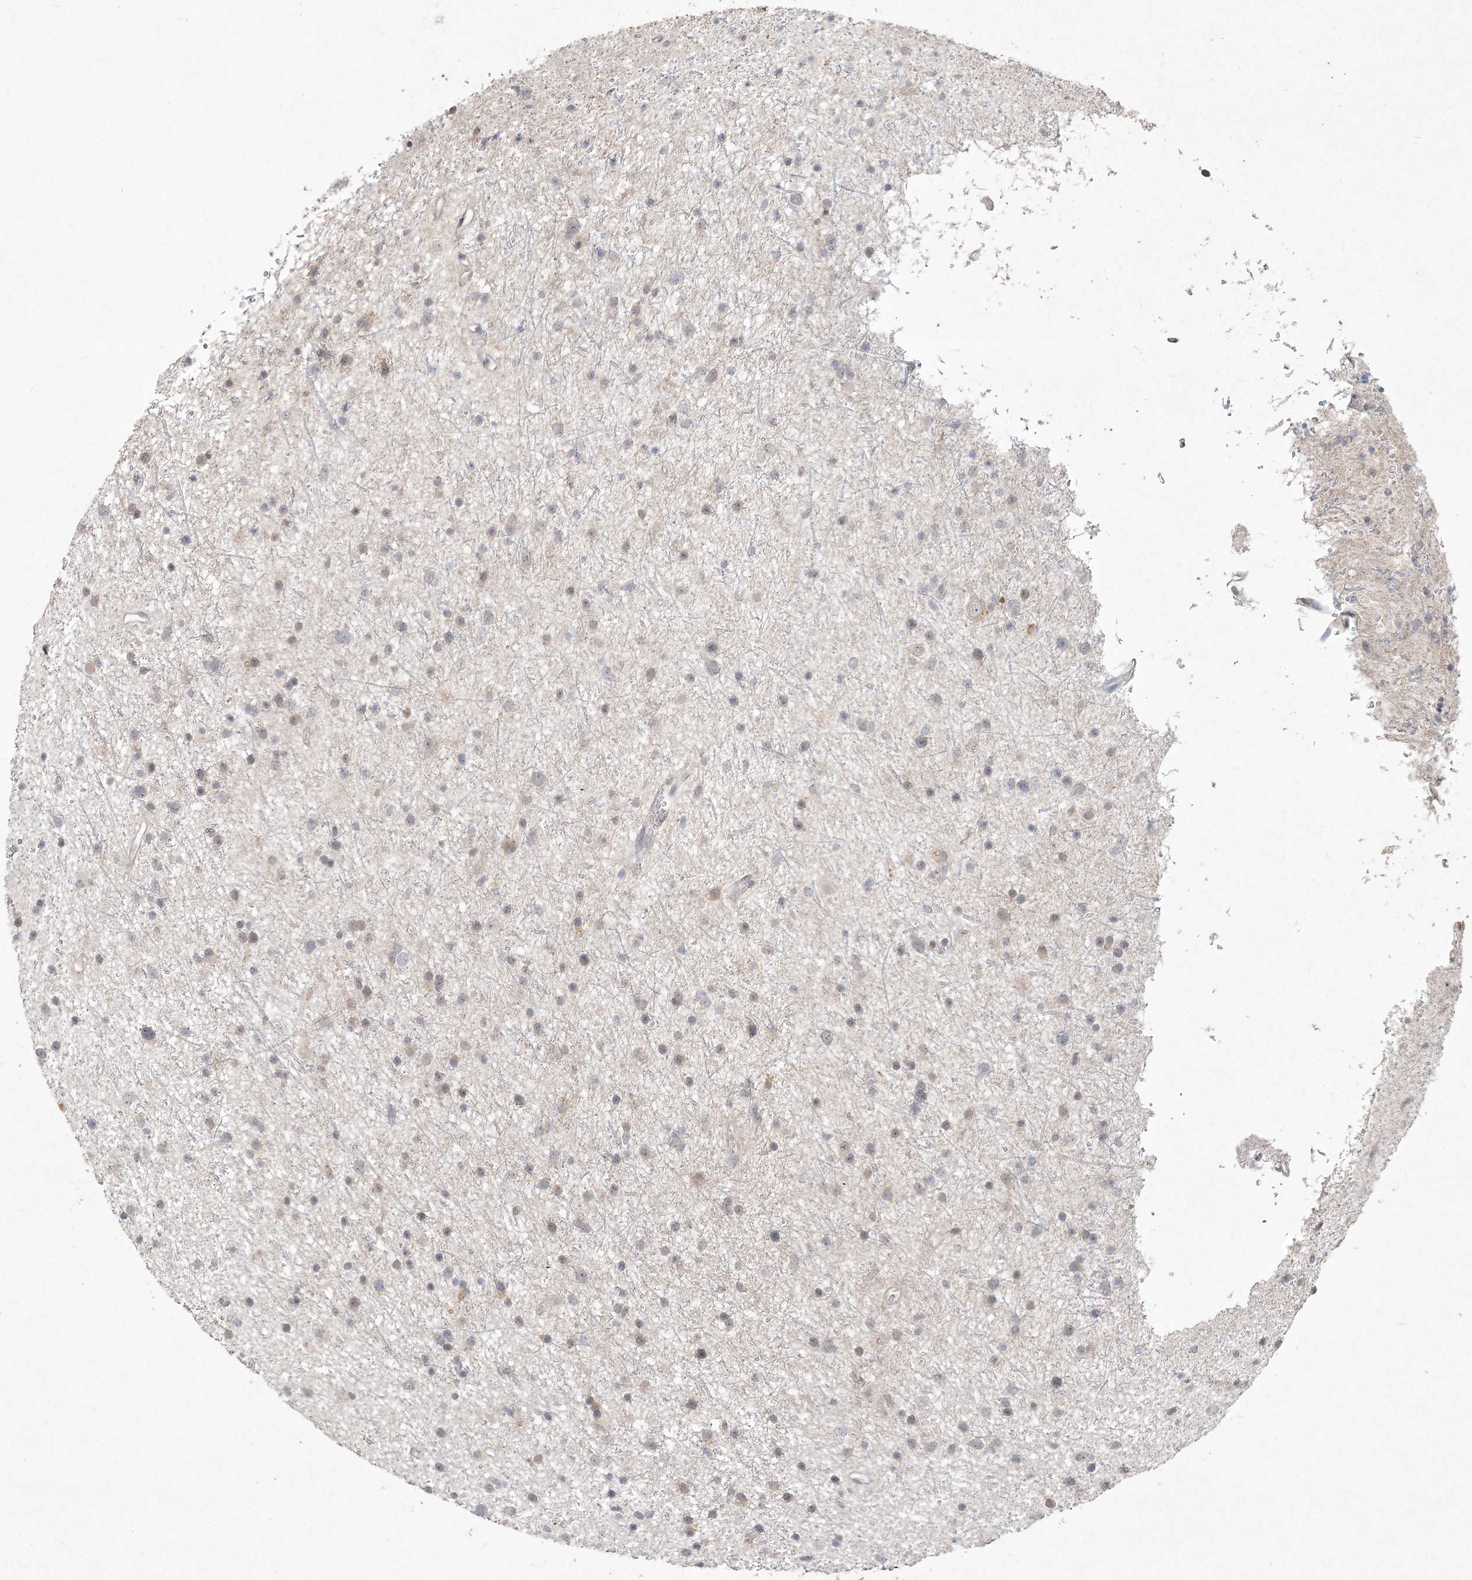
{"staining": {"intensity": "weak", "quantity": "<25%", "location": "cytoplasmic/membranous"}, "tissue": "glioma", "cell_type": "Tumor cells", "image_type": "cancer", "snomed": [{"axis": "morphology", "description": "Glioma, malignant, Low grade"}, {"axis": "topography", "description": "Cerebral cortex"}], "caption": "Tumor cells show no significant positivity in glioma.", "gene": "DNAH5", "patient": {"sex": "female", "age": 39}}